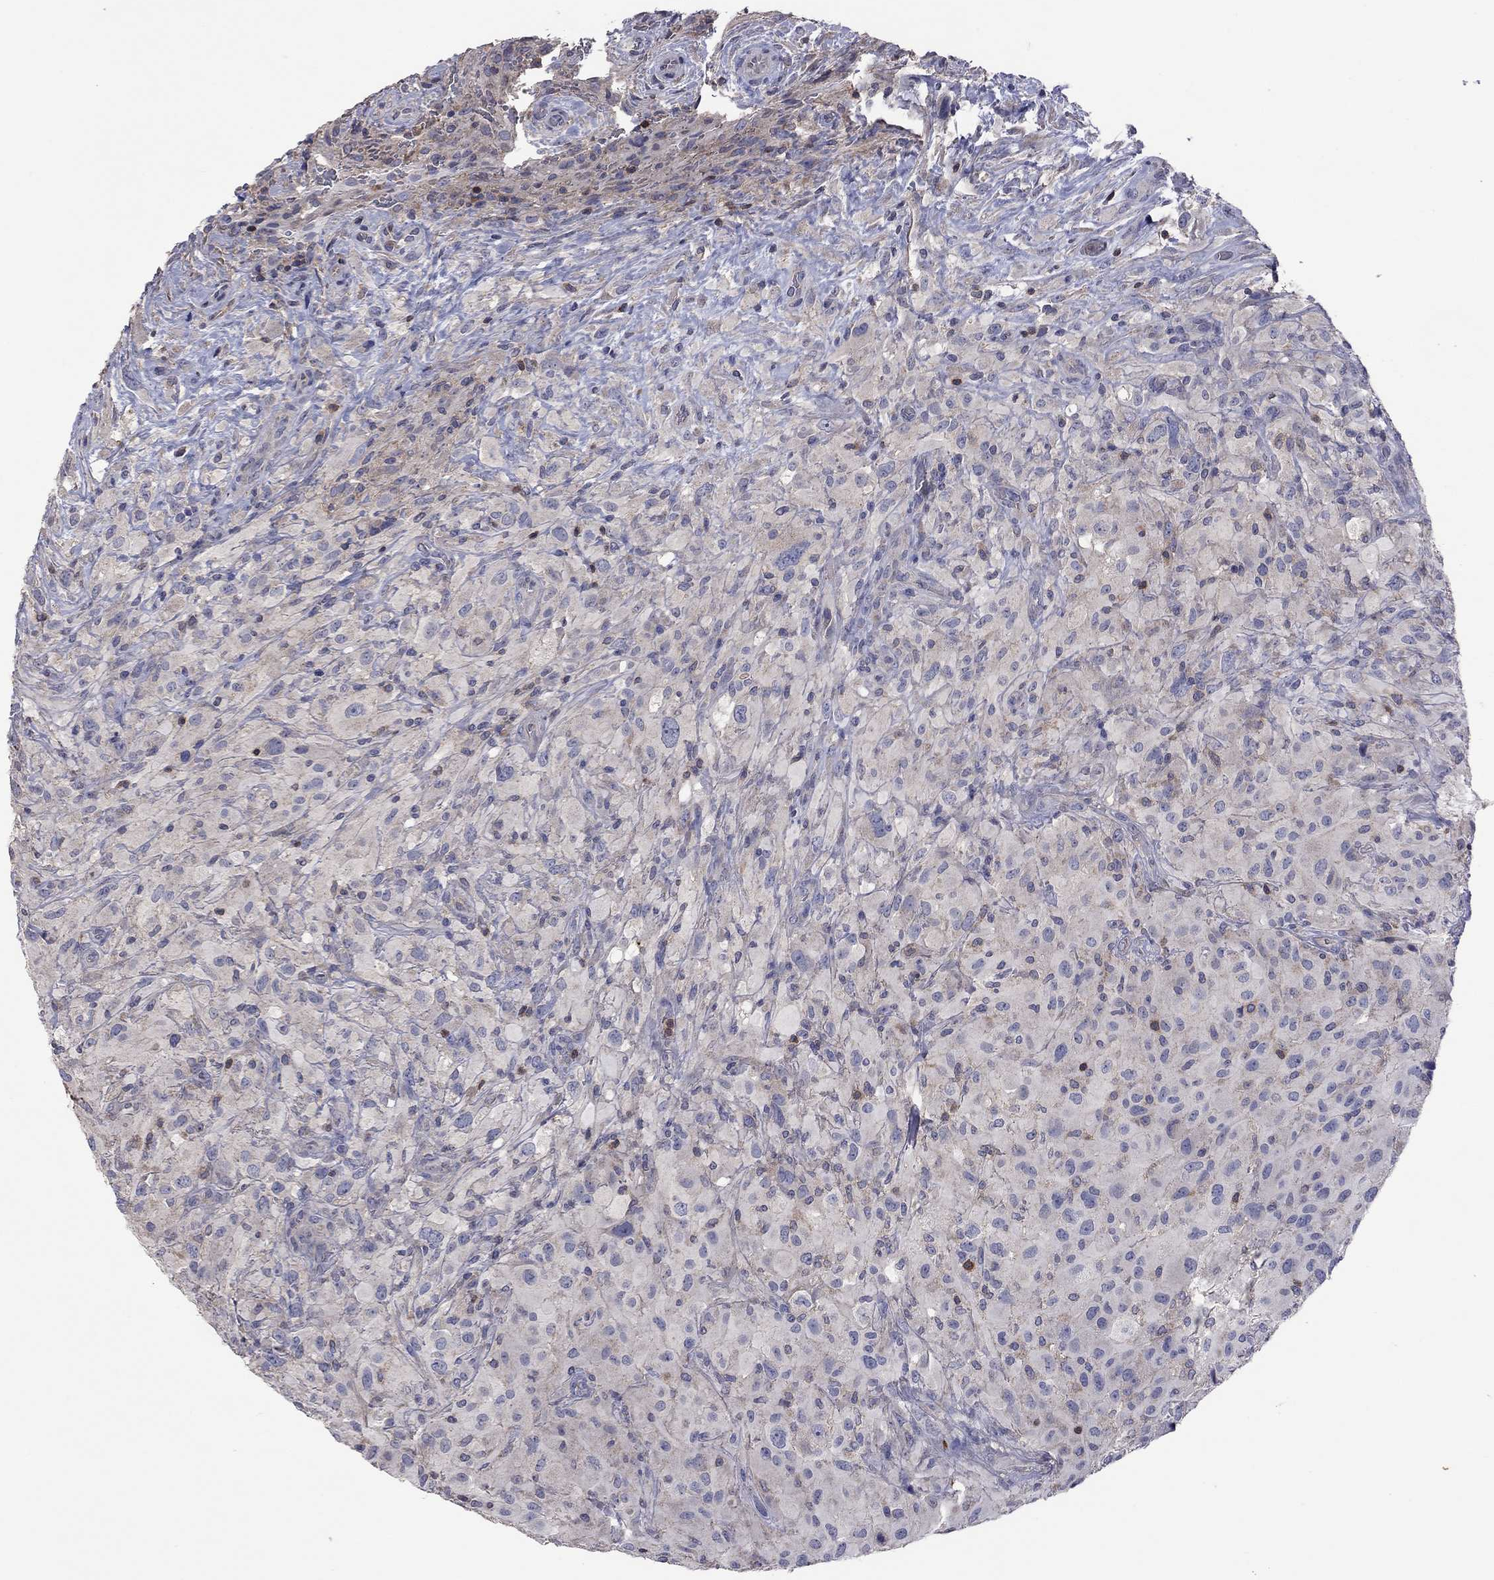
{"staining": {"intensity": "negative", "quantity": "none", "location": "none"}, "tissue": "glioma", "cell_type": "Tumor cells", "image_type": "cancer", "snomed": [{"axis": "morphology", "description": "Glioma, malignant, High grade"}, {"axis": "topography", "description": "Cerebral cortex"}], "caption": "Tumor cells show no significant protein positivity in glioma.", "gene": "IPCEF1", "patient": {"sex": "male", "age": 35}}